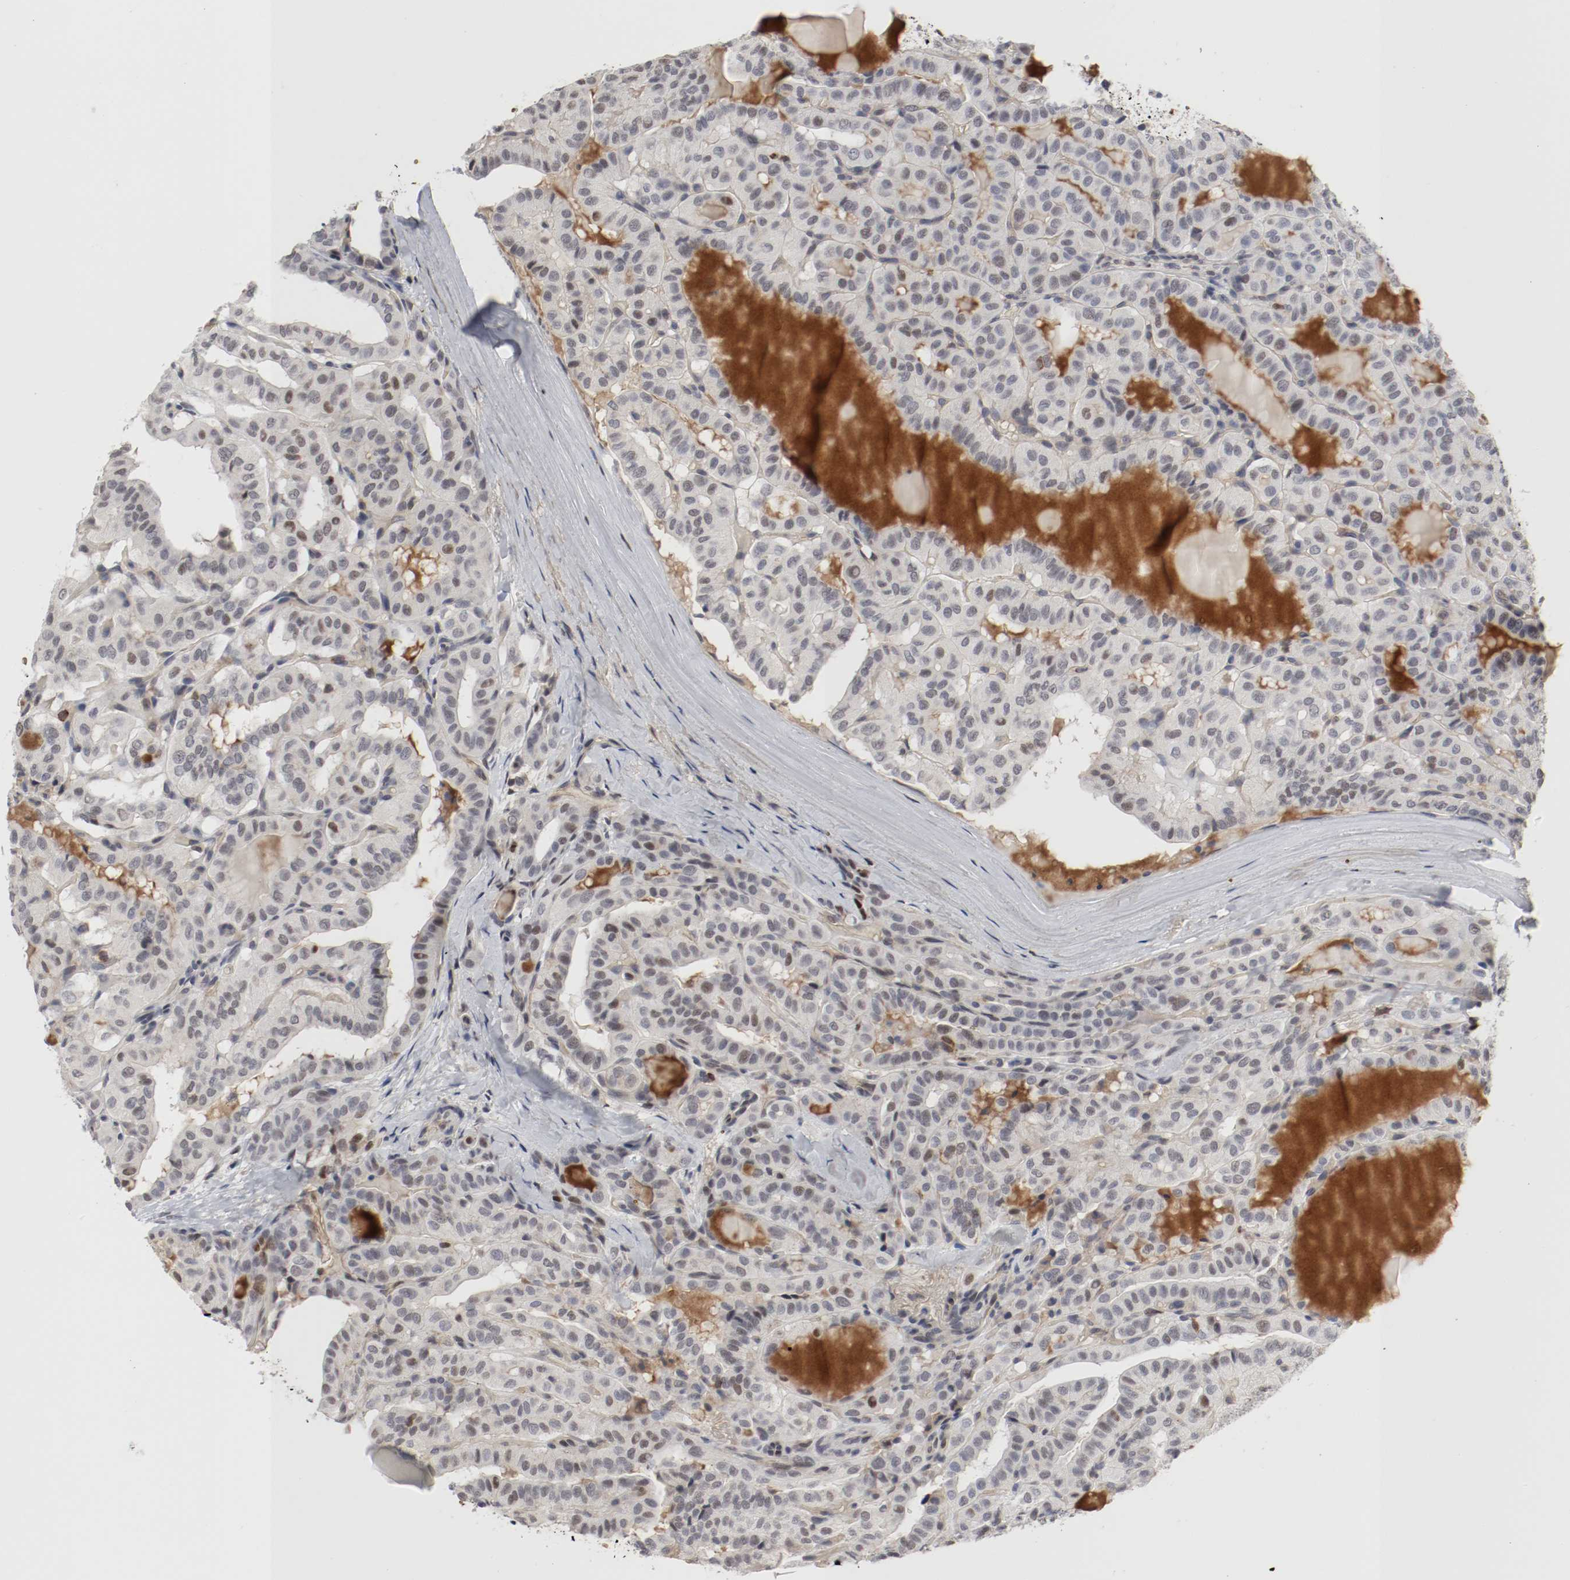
{"staining": {"intensity": "weak", "quantity": "<25%", "location": "cytoplasmic/membranous"}, "tissue": "thyroid cancer", "cell_type": "Tumor cells", "image_type": "cancer", "snomed": [{"axis": "morphology", "description": "Papillary adenocarcinoma, NOS"}, {"axis": "topography", "description": "Thyroid gland"}], "caption": "Immunohistochemistry image of neoplastic tissue: human thyroid cancer stained with DAB demonstrates no significant protein expression in tumor cells.", "gene": "JUND", "patient": {"sex": "male", "age": 77}}